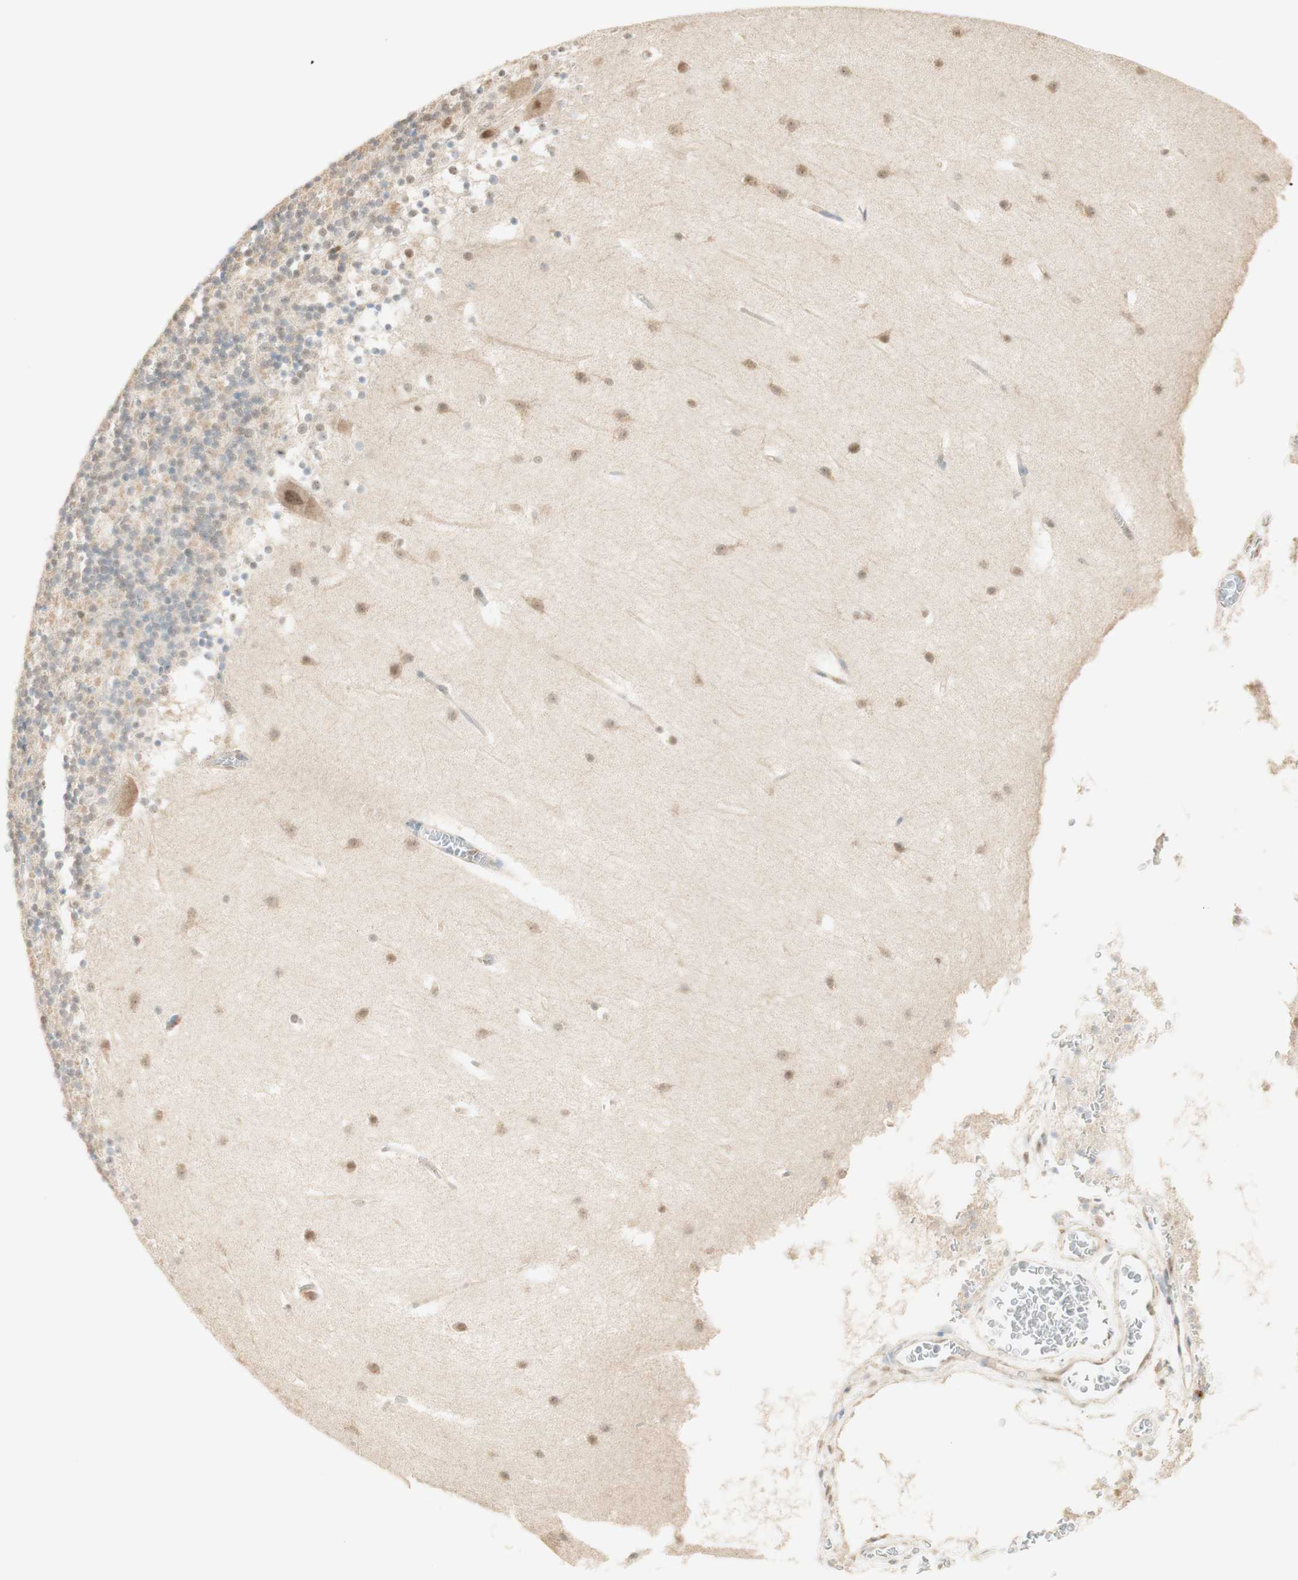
{"staining": {"intensity": "weak", "quantity": "<25%", "location": "cytoplasmic/membranous"}, "tissue": "cerebellum", "cell_type": "Cells in granular layer", "image_type": "normal", "snomed": [{"axis": "morphology", "description": "Normal tissue, NOS"}, {"axis": "topography", "description": "Cerebellum"}], "caption": "A high-resolution histopathology image shows immunohistochemistry staining of unremarkable cerebellum, which exhibits no significant expression in cells in granular layer.", "gene": "SPINT2", "patient": {"sex": "male", "age": 45}}